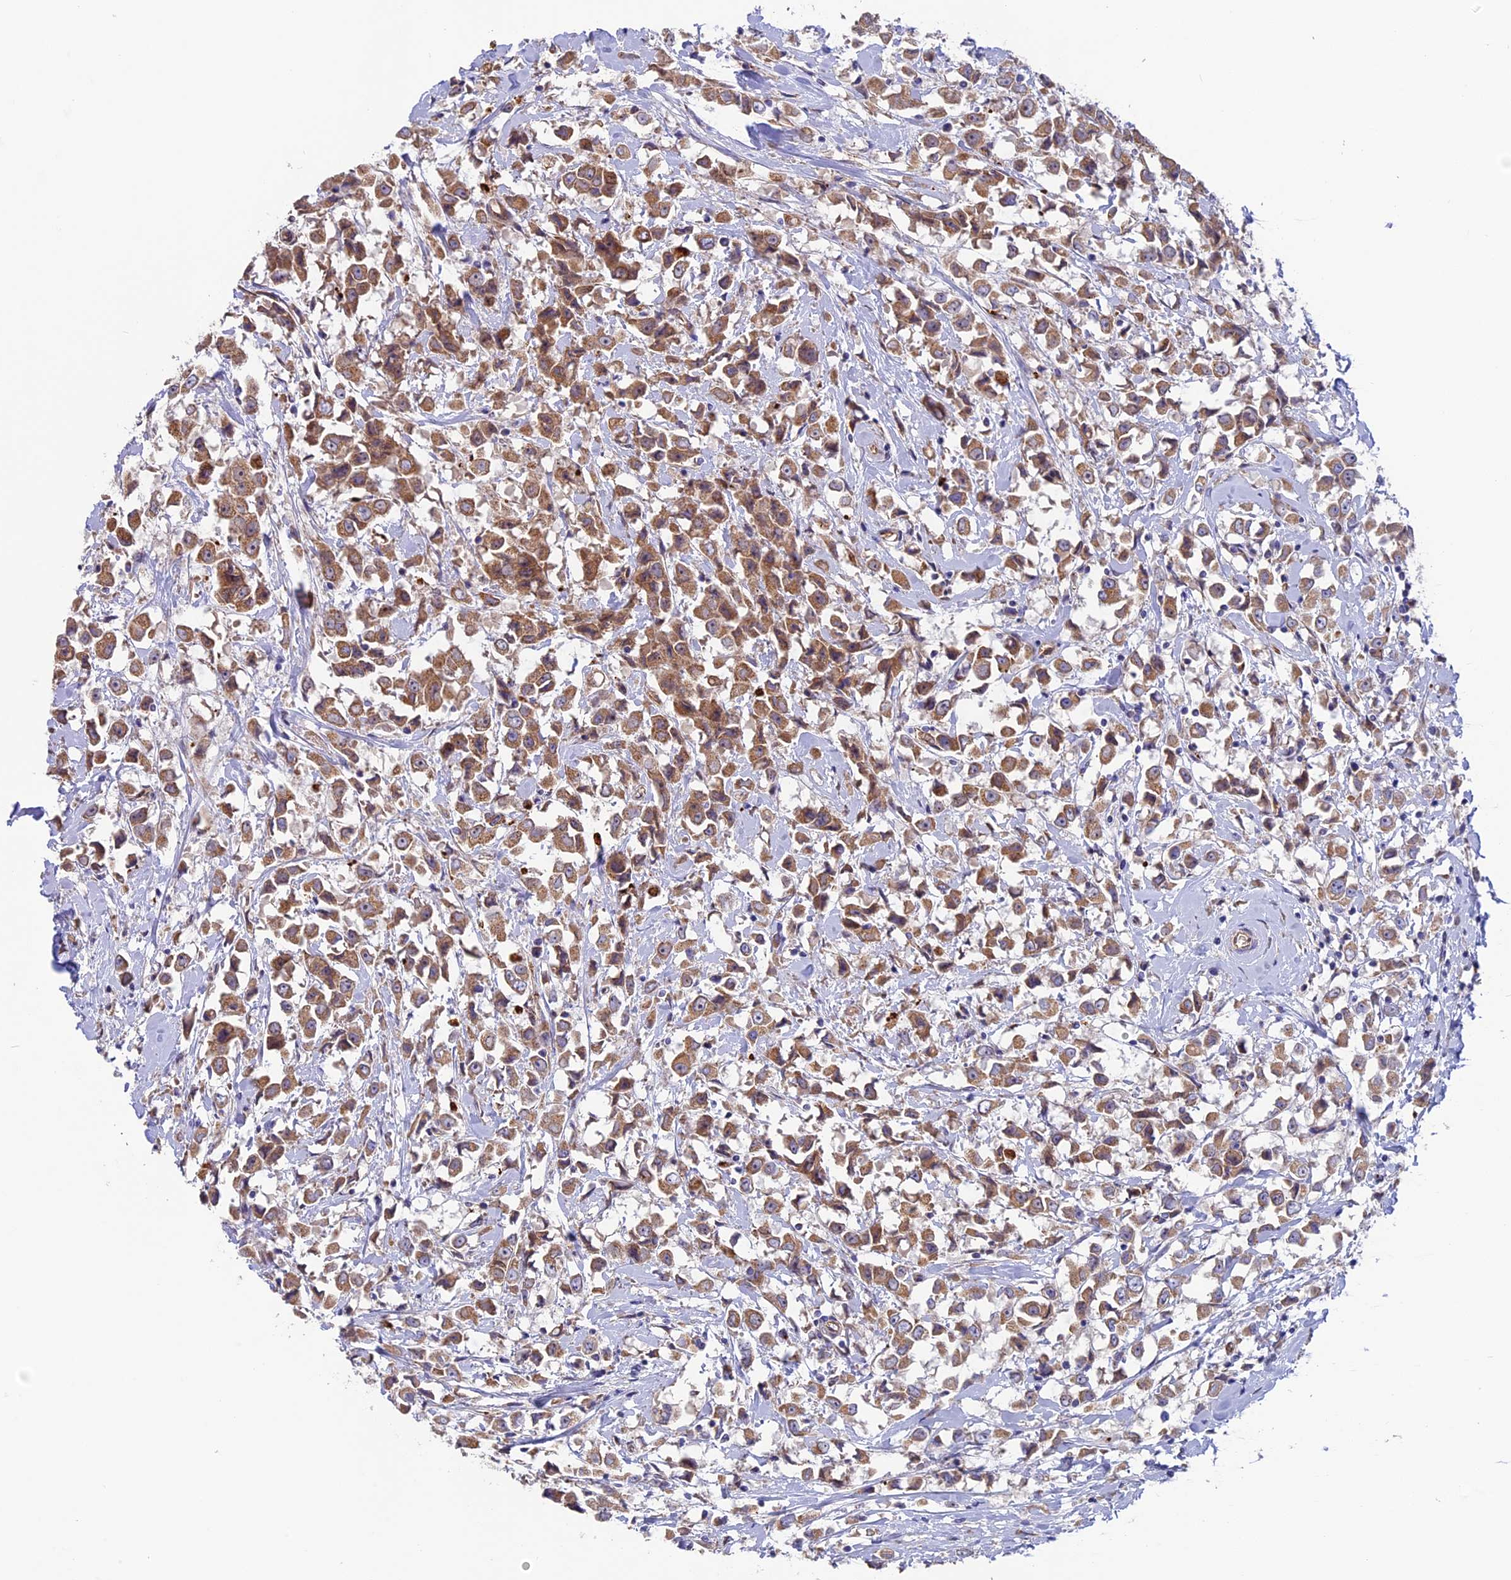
{"staining": {"intensity": "moderate", "quantity": ">75%", "location": "cytoplasmic/membranous"}, "tissue": "breast cancer", "cell_type": "Tumor cells", "image_type": "cancer", "snomed": [{"axis": "morphology", "description": "Duct carcinoma"}, {"axis": "topography", "description": "Breast"}], "caption": "Immunohistochemistry histopathology image of human breast cancer (intraductal carcinoma) stained for a protein (brown), which shows medium levels of moderate cytoplasmic/membranous staining in about >75% of tumor cells.", "gene": "DUS3L", "patient": {"sex": "female", "age": 61}}